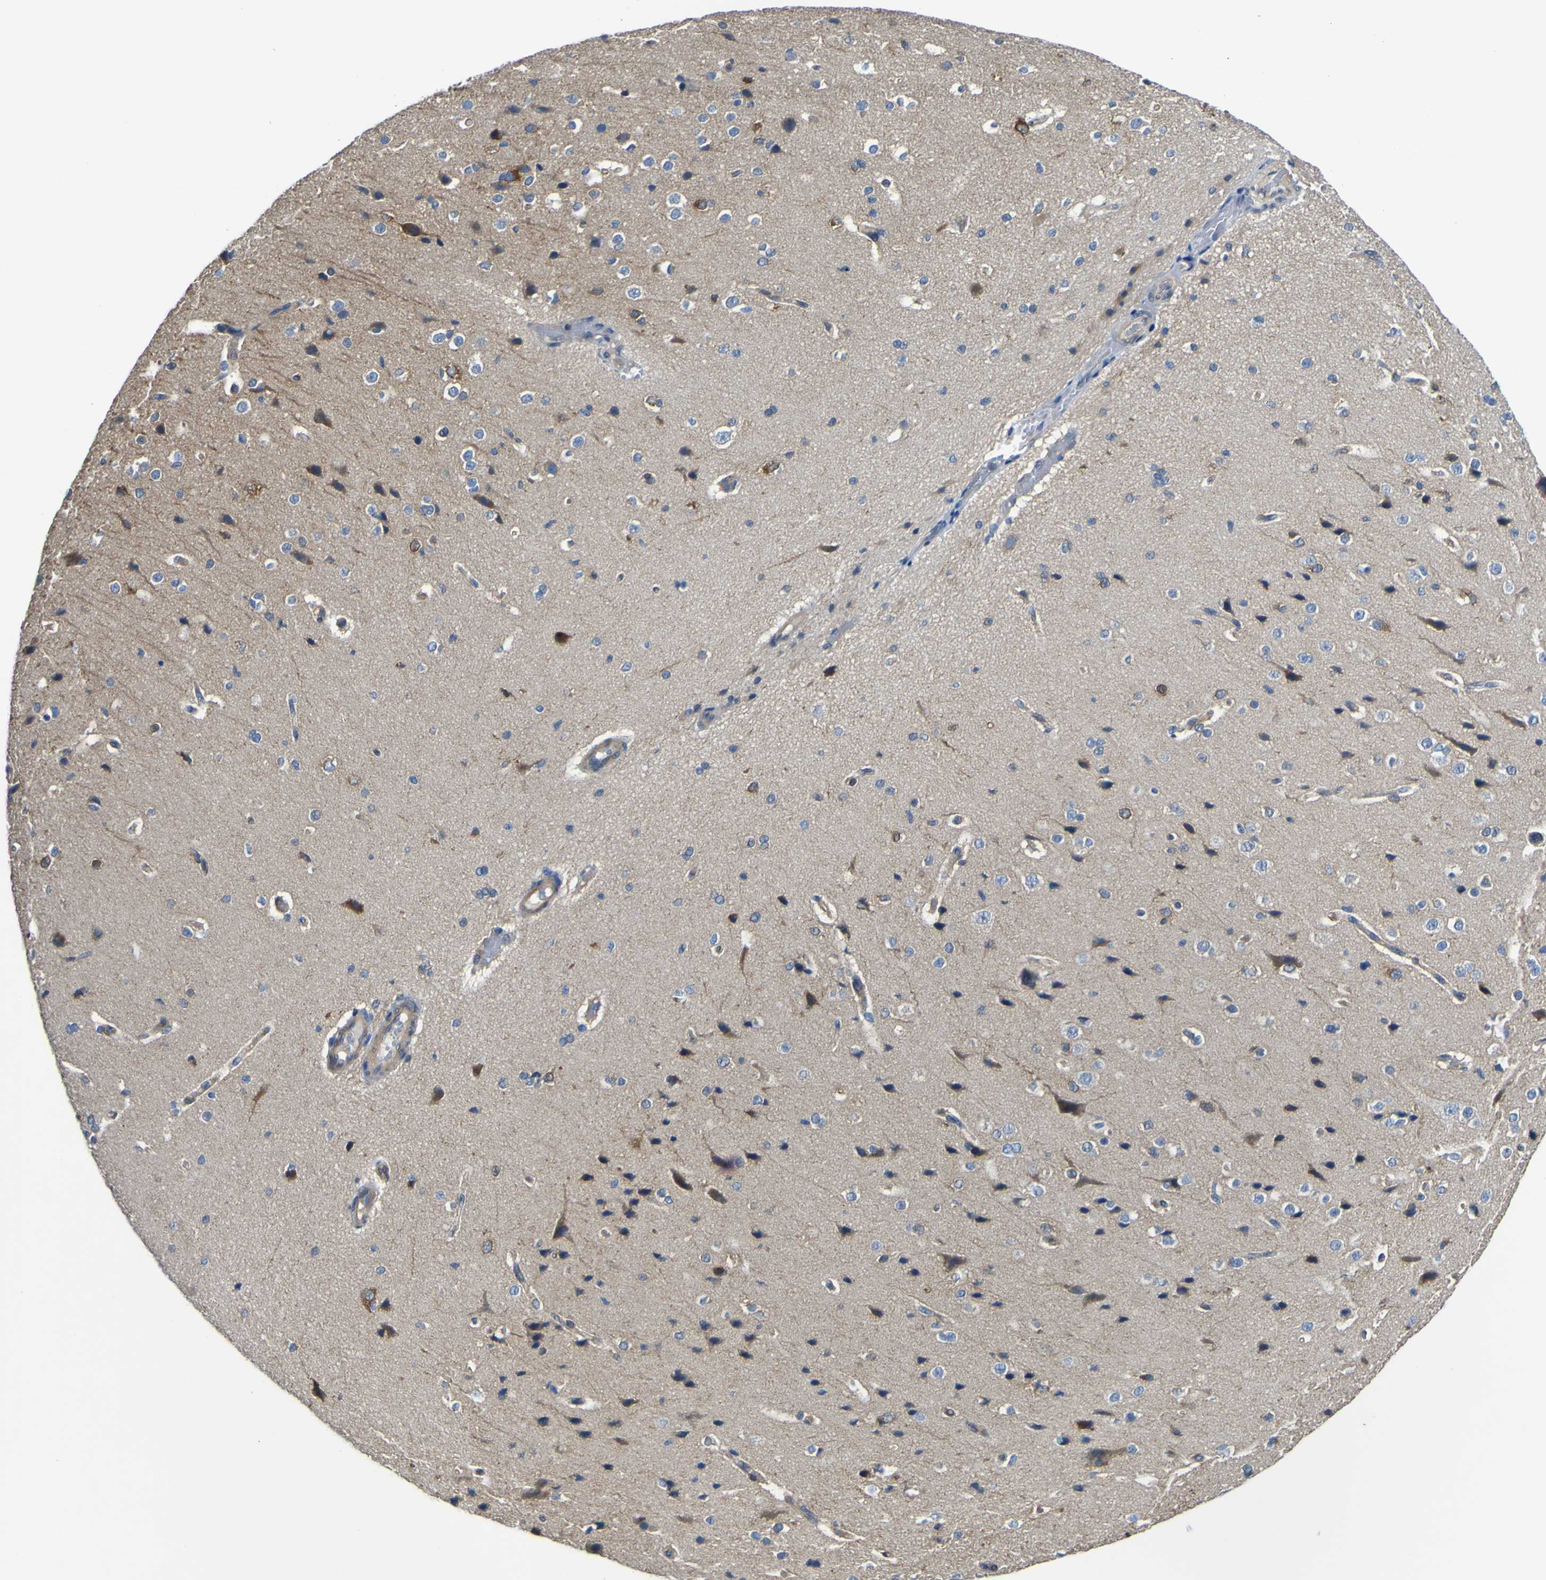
{"staining": {"intensity": "weak", "quantity": ">75%", "location": "cytoplasmic/membranous"}, "tissue": "cerebral cortex", "cell_type": "Endothelial cells", "image_type": "normal", "snomed": [{"axis": "morphology", "description": "Normal tissue, NOS"}, {"axis": "morphology", "description": "Developmental malformation"}, {"axis": "topography", "description": "Cerebral cortex"}], "caption": "The histopathology image exhibits immunohistochemical staining of unremarkable cerebral cortex. There is weak cytoplasmic/membranous expression is present in approximately >75% of endothelial cells.", "gene": "EML2", "patient": {"sex": "female", "age": 30}}